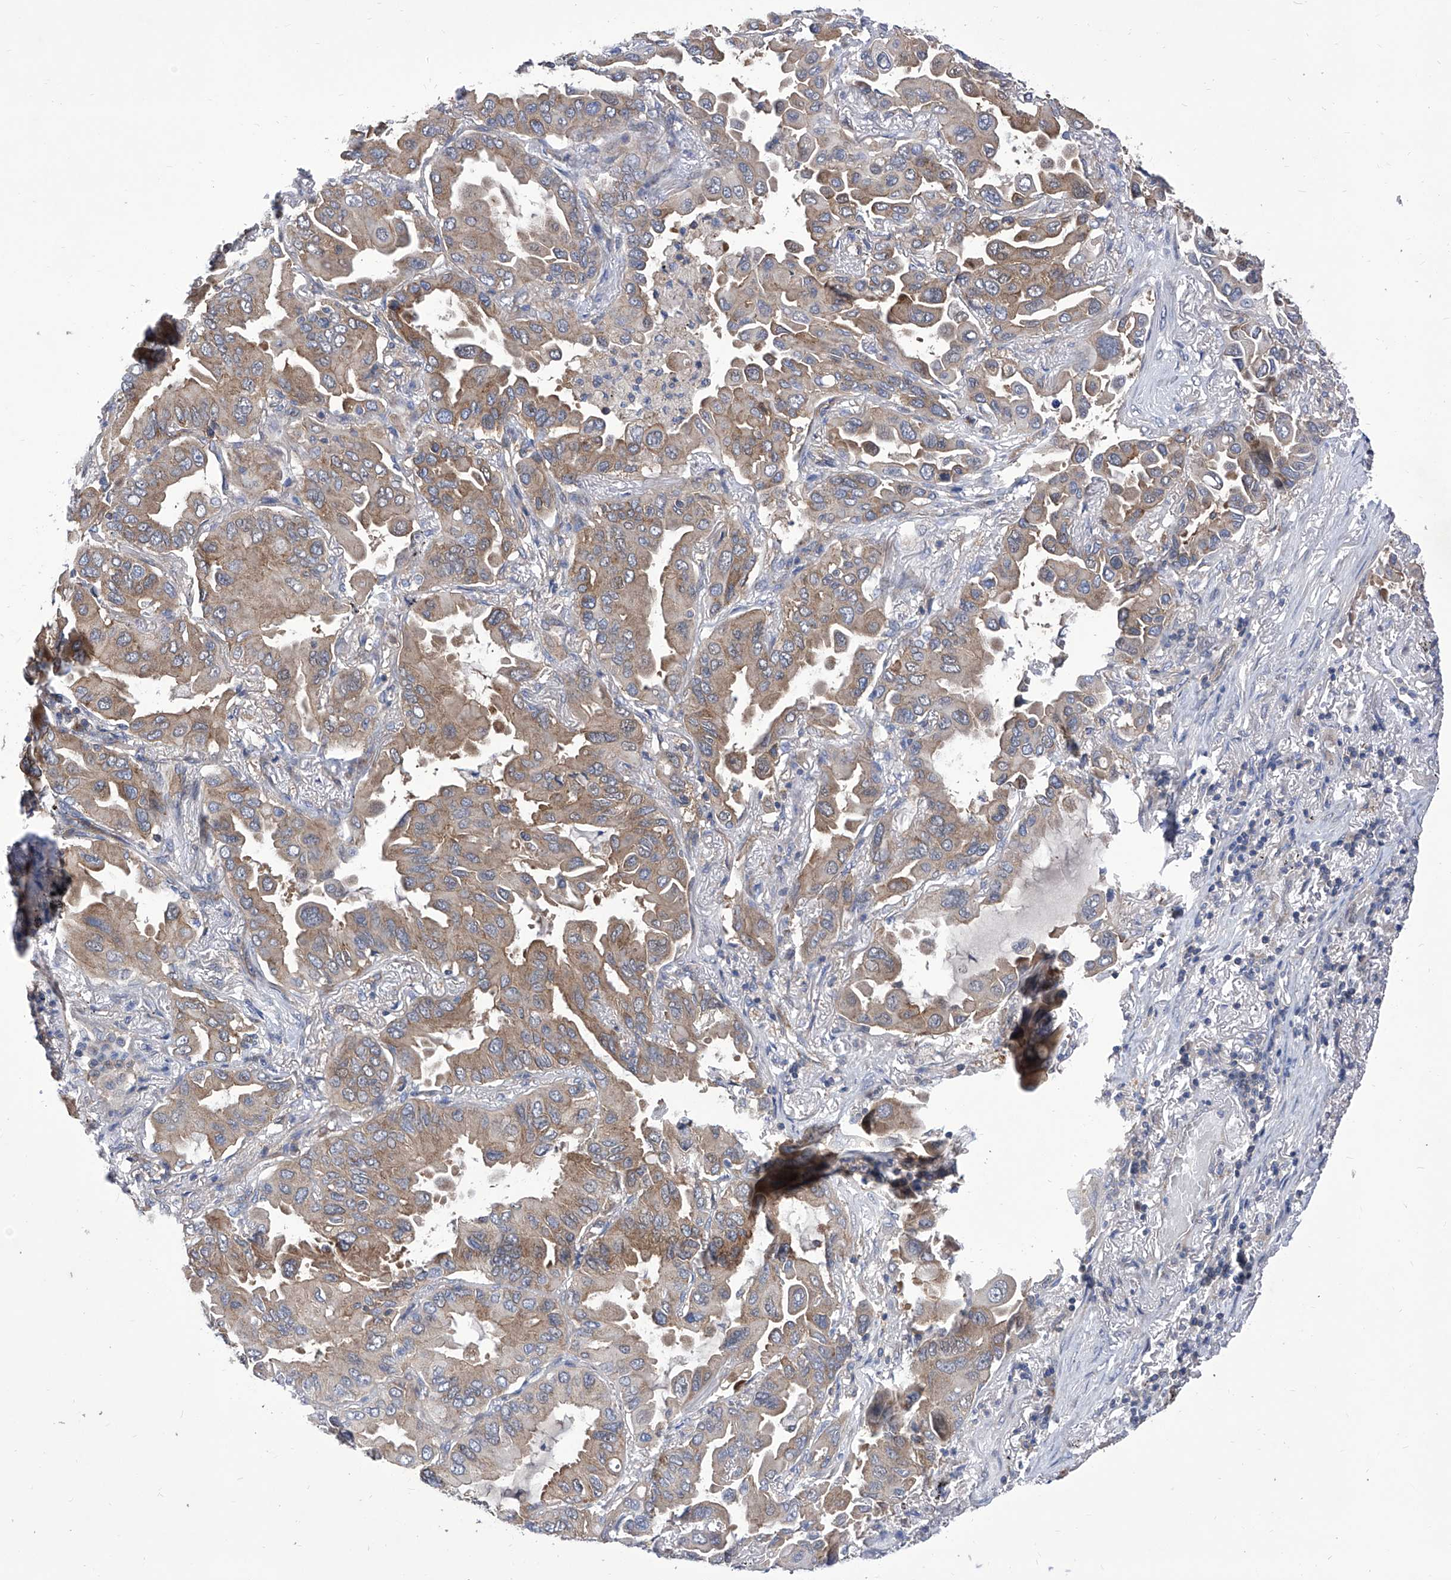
{"staining": {"intensity": "moderate", "quantity": "25%-75%", "location": "cytoplasmic/membranous"}, "tissue": "lung cancer", "cell_type": "Tumor cells", "image_type": "cancer", "snomed": [{"axis": "morphology", "description": "Adenocarcinoma, NOS"}, {"axis": "topography", "description": "Lung"}], "caption": "Immunohistochemistry of lung cancer reveals medium levels of moderate cytoplasmic/membranous expression in approximately 25%-75% of tumor cells.", "gene": "TJAP1", "patient": {"sex": "male", "age": 64}}